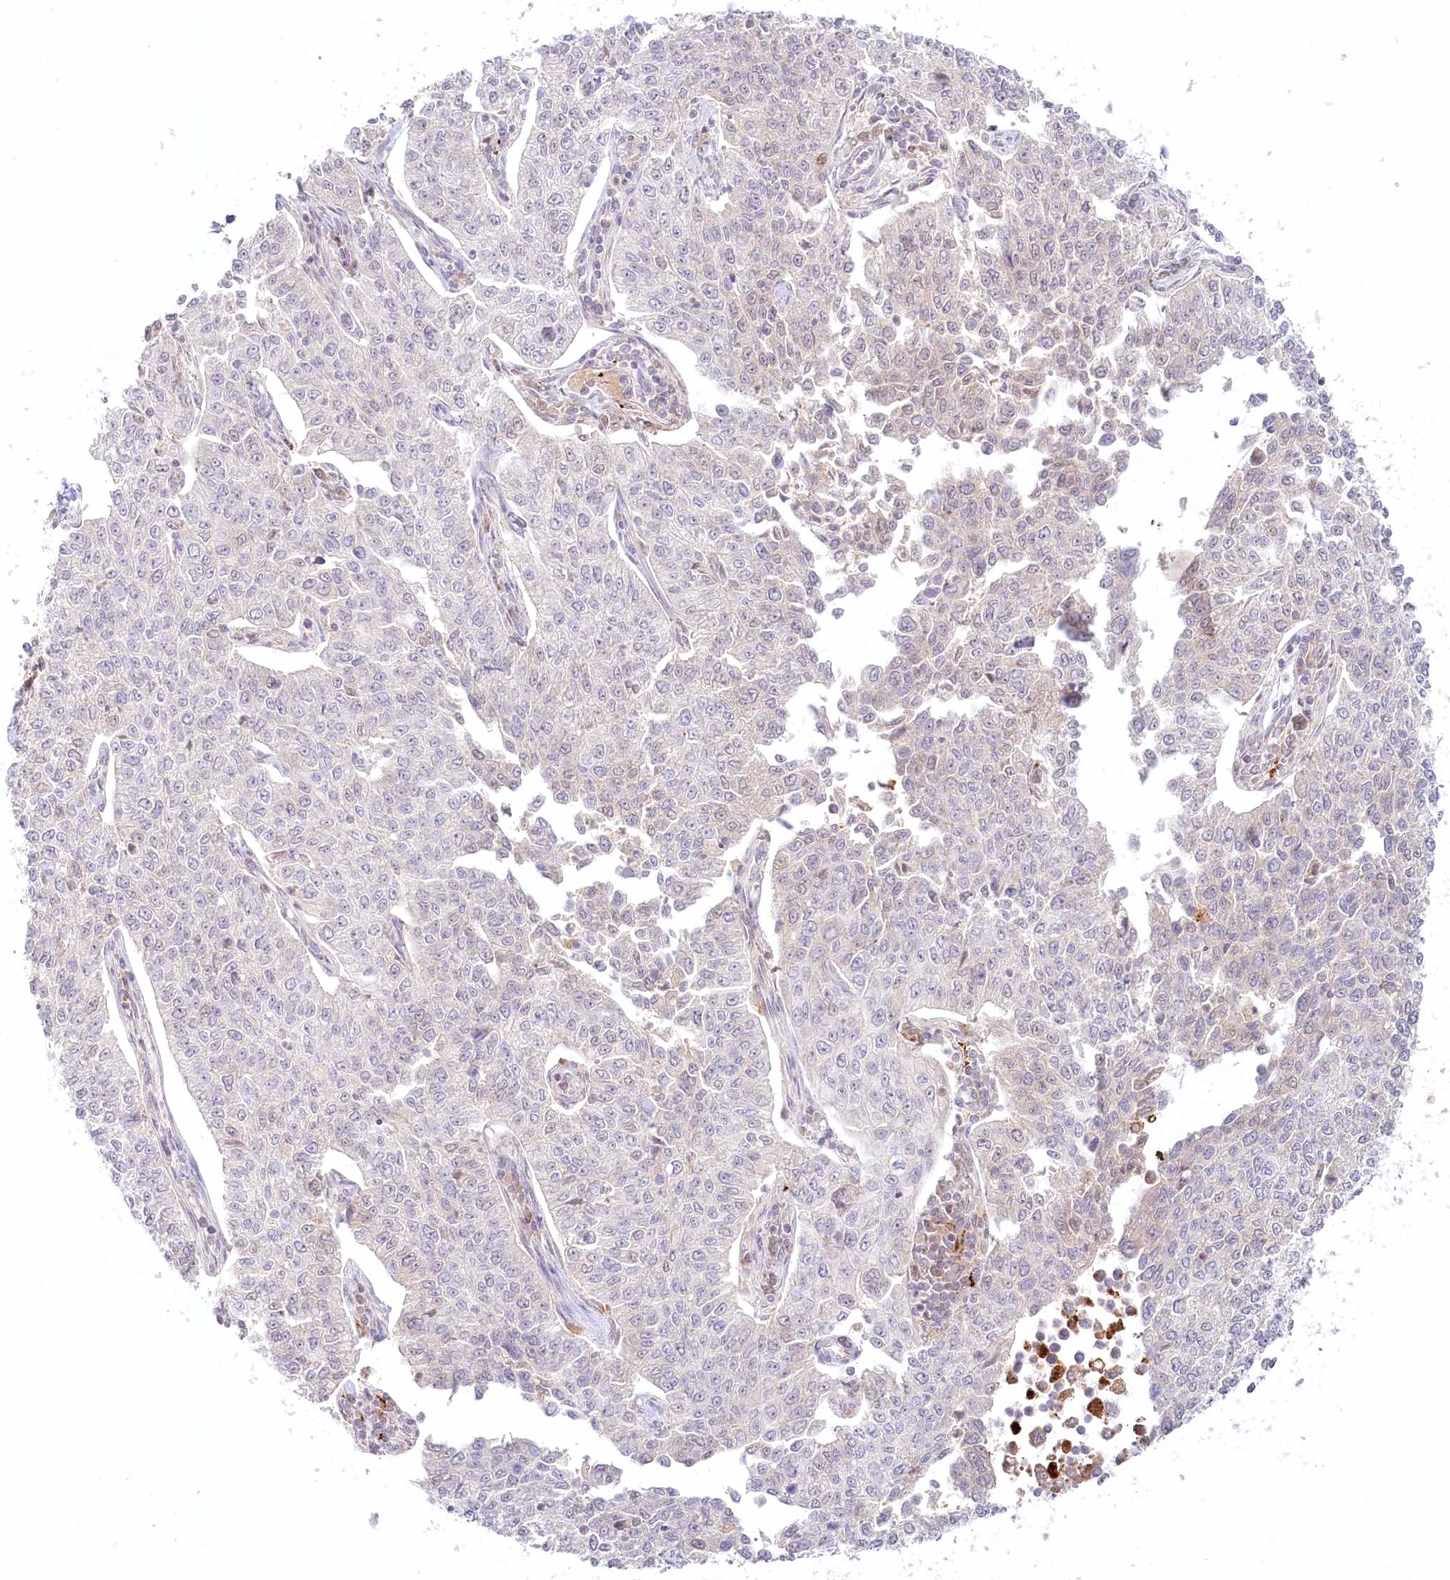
{"staining": {"intensity": "negative", "quantity": "none", "location": "none"}, "tissue": "cervical cancer", "cell_type": "Tumor cells", "image_type": "cancer", "snomed": [{"axis": "morphology", "description": "Squamous cell carcinoma, NOS"}, {"axis": "topography", "description": "Cervix"}], "caption": "Immunohistochemical staining of cervical cancer displays no significant staining in tumor cells. (DAB immunohistochemistry (IHC) with hematoxylin counter stain).", "gene": "PSAPL1", "patient": {"sex": "female", "age": 35}}